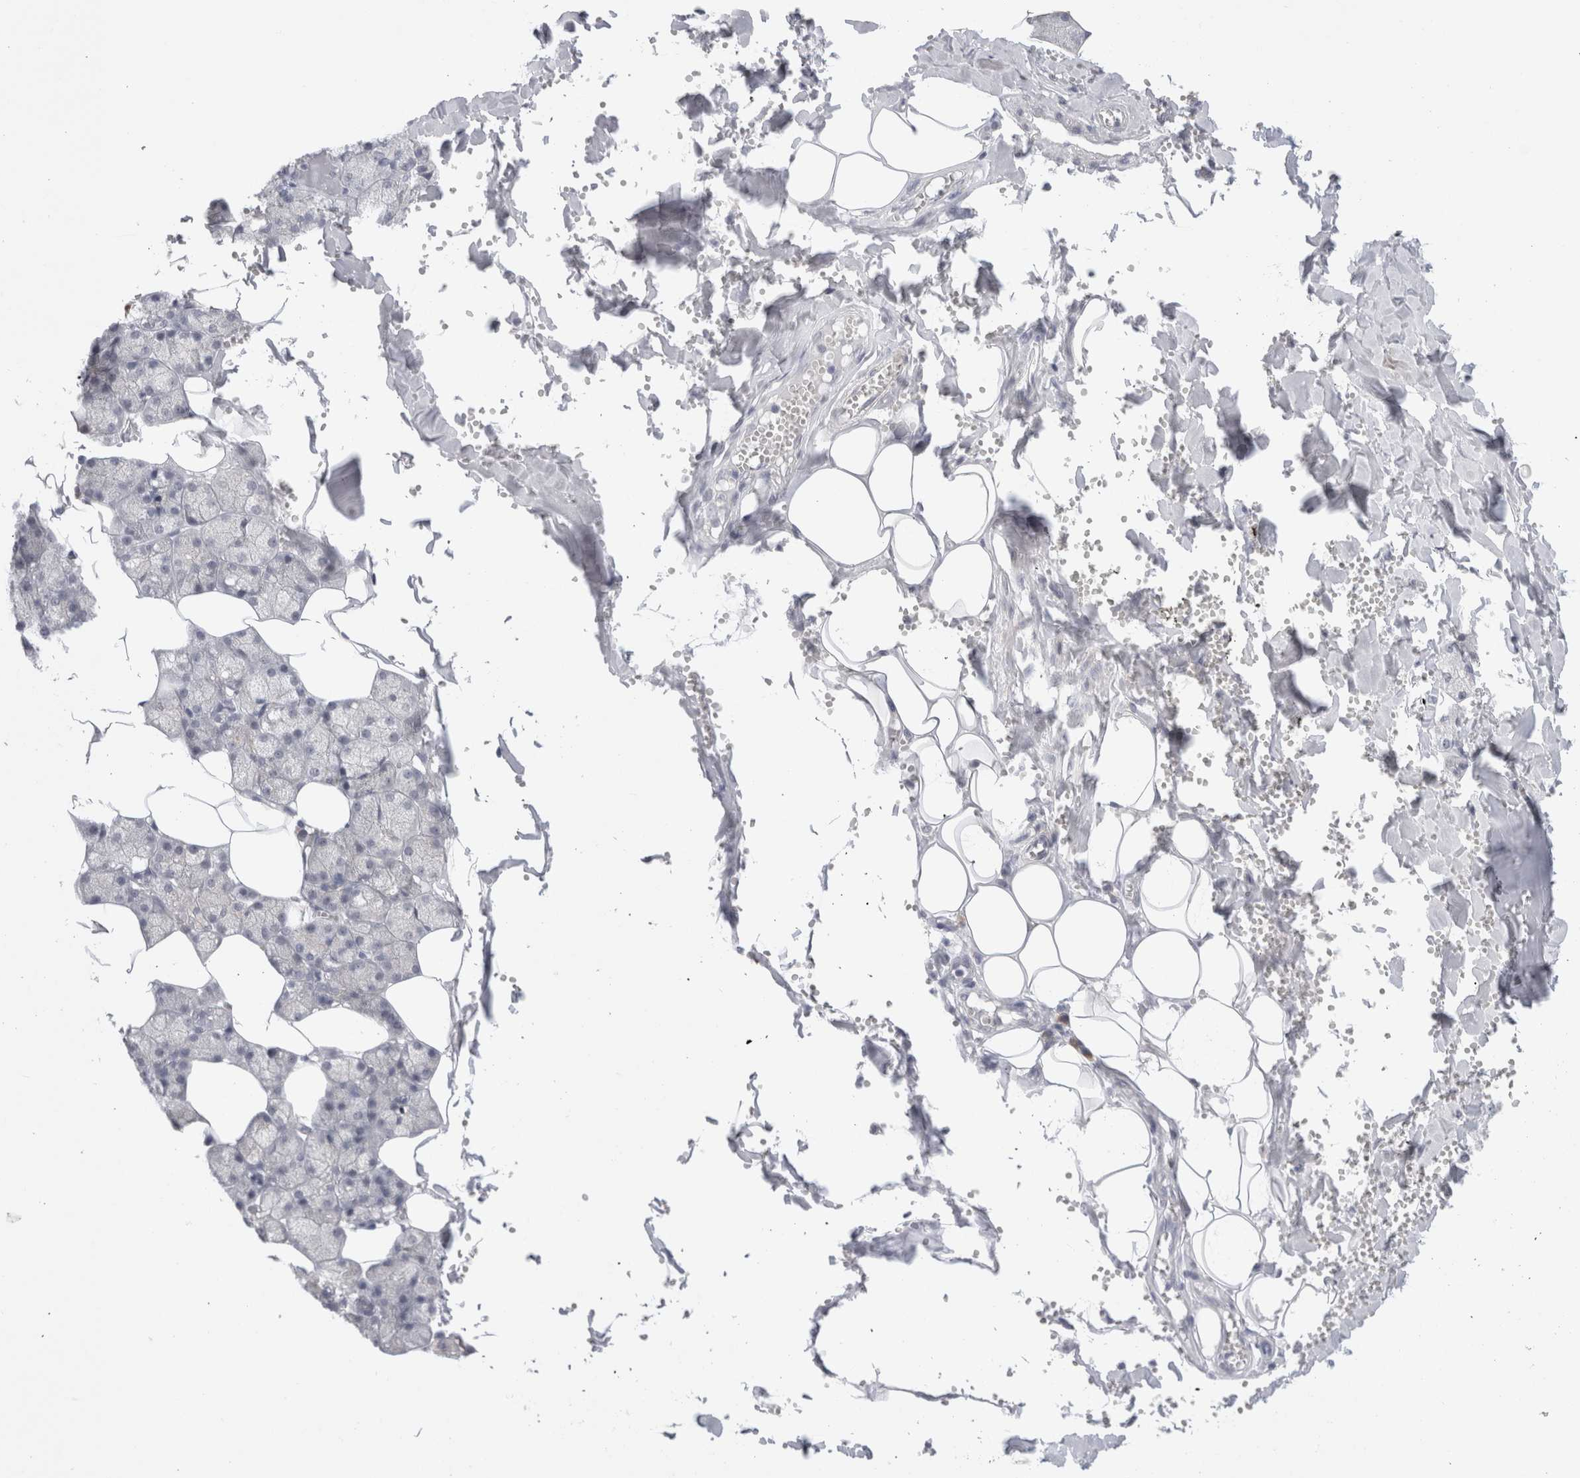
{"staining": {"intensity": "negative", "quantity": "none", "location": "none"}, "tissue": "salivary gland", "cell_type": "Glandular cells", "image_type": "normal", "snomed": [{"axis": "morphology", "description": "Normal tissue, NOS"}, {"axis": "topography", "description": "Salivary gland"}], "caption": "Salivary gland stained for a protein using immunohistochemistry demonstrates no positivity glandular cells.", "gene": "TRMT1L", "patient": {"sex": "male", "age": 62}}